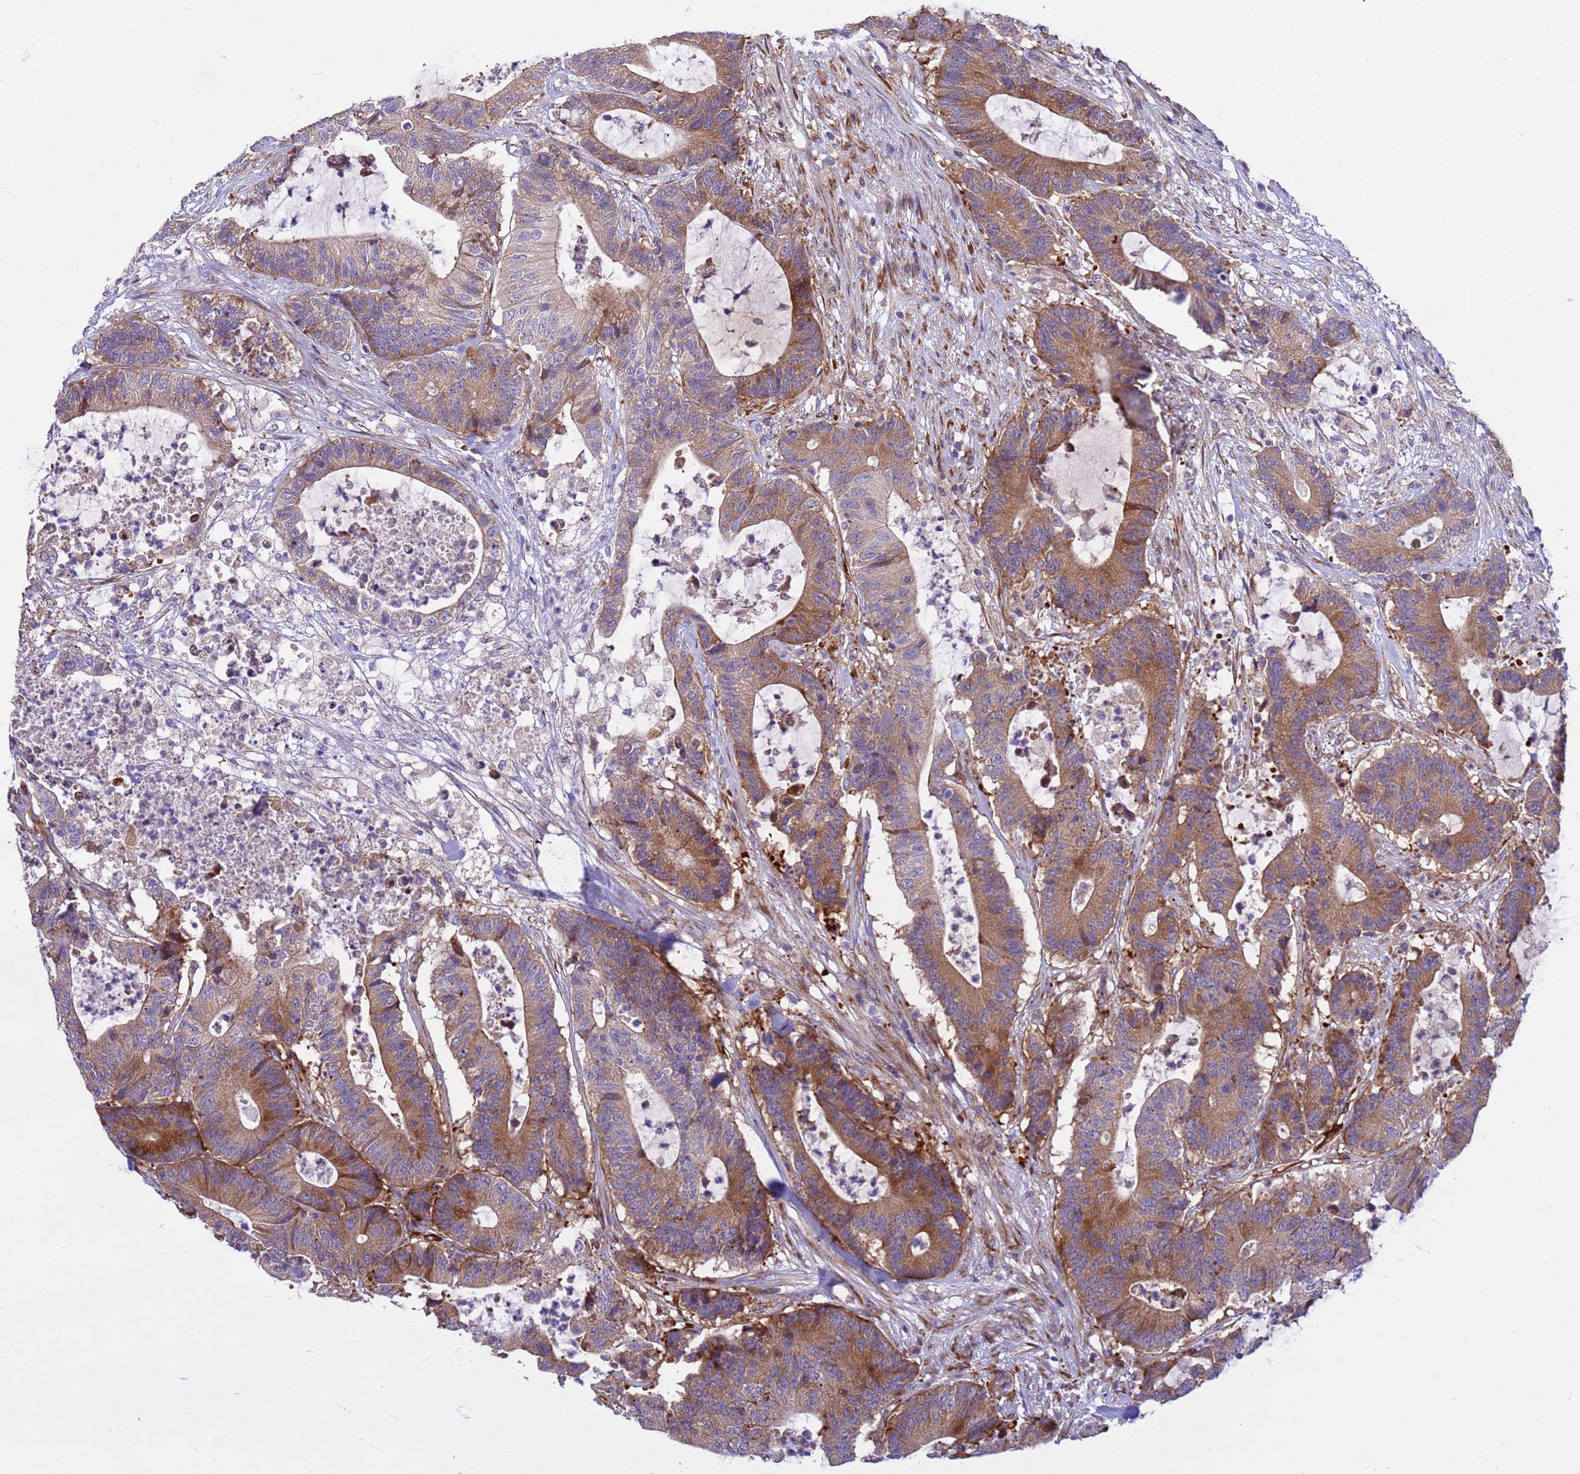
{"staining": {"intensity": "moderate", "quantity": ">75%", "location": "cytoplasmic/membranous"}, "tissue": "colorectal cancer", "cell_type": "Tumor cells", "image_type": "cancer", "snomed": [{"axis": "morphology", "description": "Adenocarcinoma, NOS"}, {"axis": "topography", "description": "Colon"}], "caption": "Protein staining displays moderate cytoplasmic/membranous staining in about >75% of tumor cells in colorectal adenocarcinoma.", "gene": "ZNF669", "patient": {"sex": "female", "age": 84}}